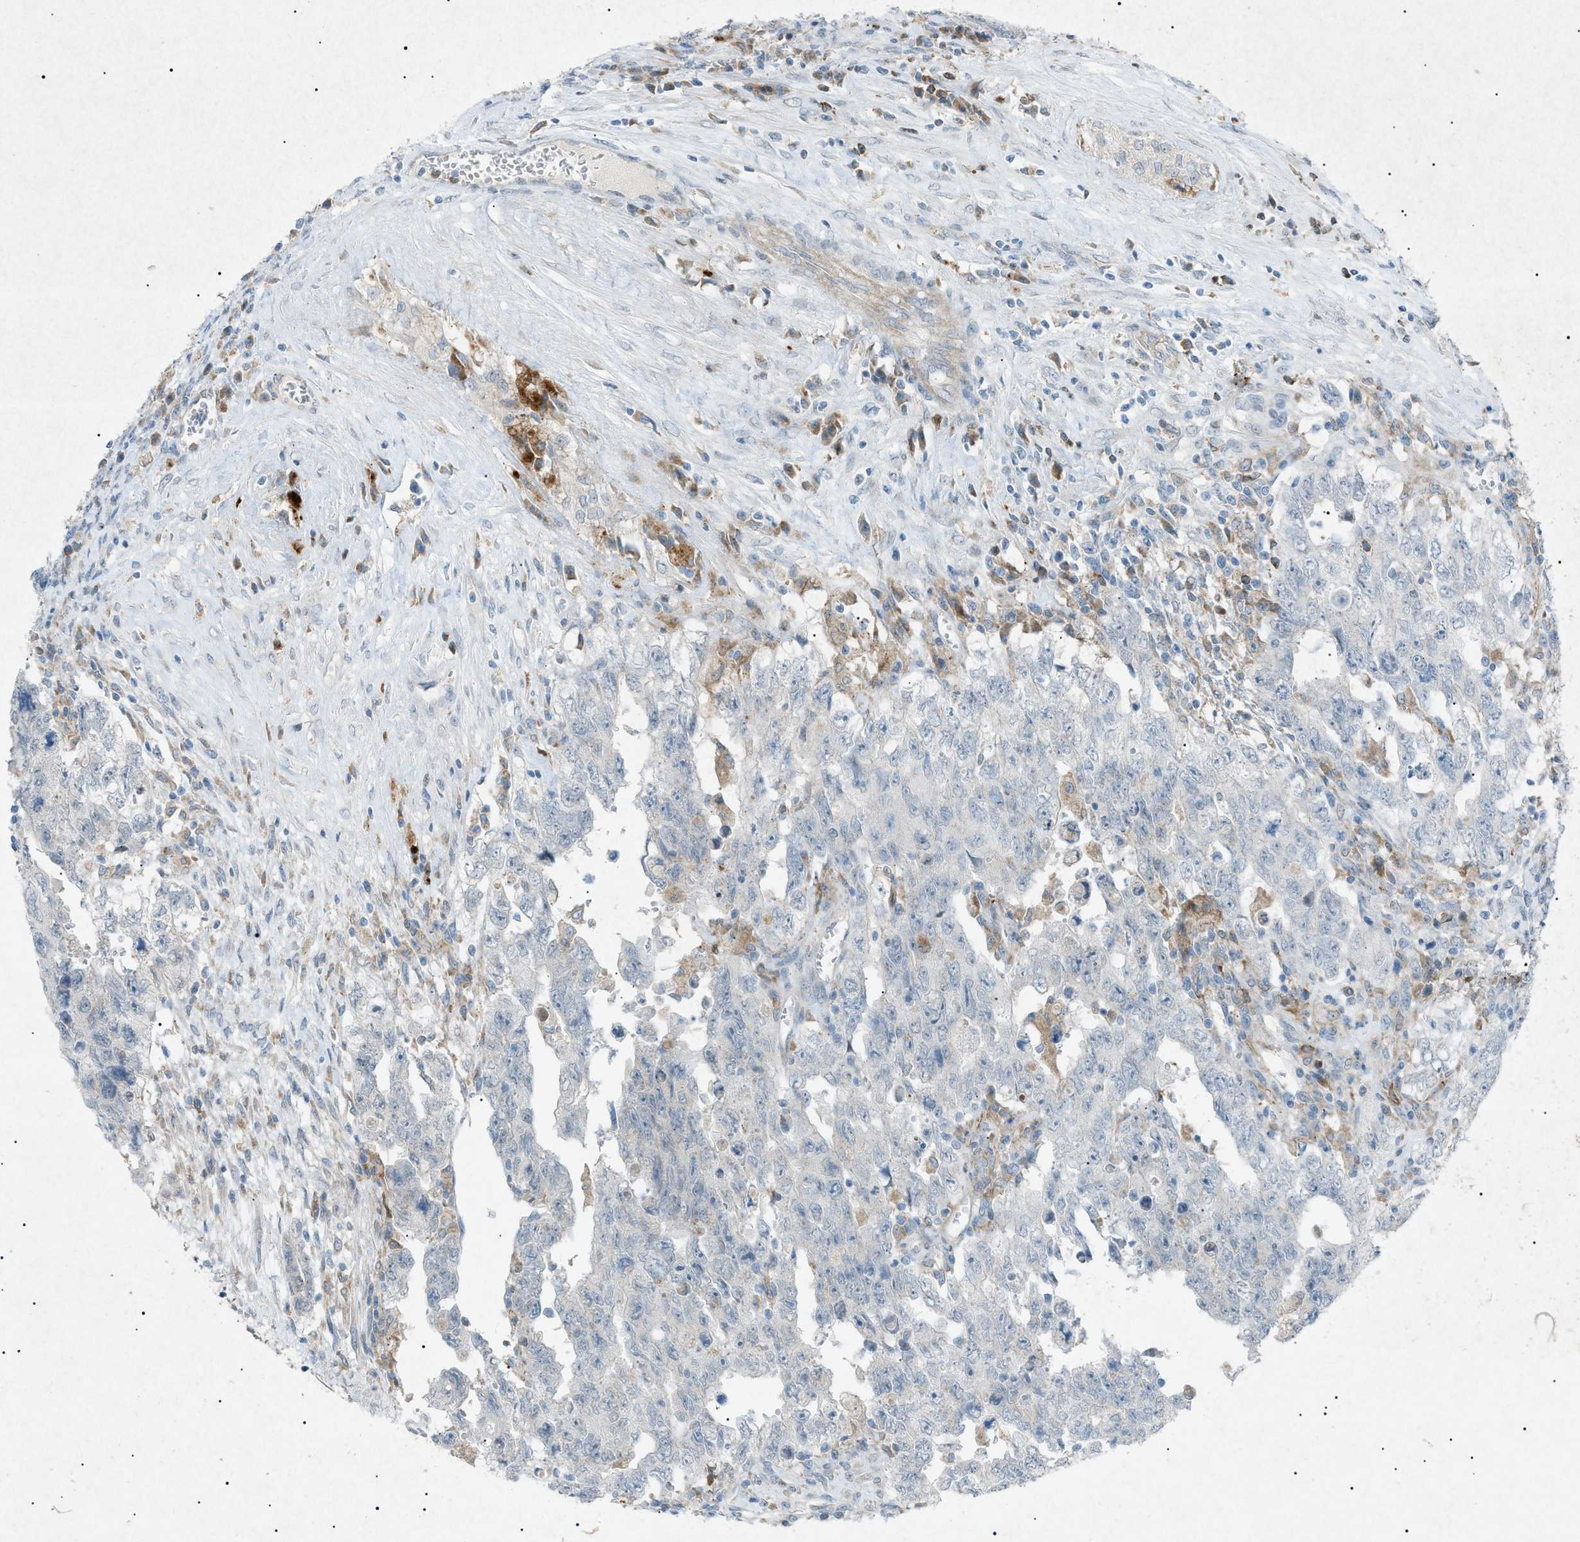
{"staining": {"intensity": "negative", "quantity": "none", "location": "none"}, "tissue": "testis cancer", "cell_type": "Tumor cells", "image_type": "cancer", "snomed": [{"axis": "morphology", "description": "Carcinoma, Embryonal, NOS"}, {"axis": "topography", "description": "Testis"}], "caption": "This image is of testis embryonal carcinoma stained with immunohistochemistry (IHC) to label a protein in brown with the nuclei are counter-stained blue. There is no expression in tumor cells.", "gene": "BTK", "patient": {"sex": "male", "age": 28}}